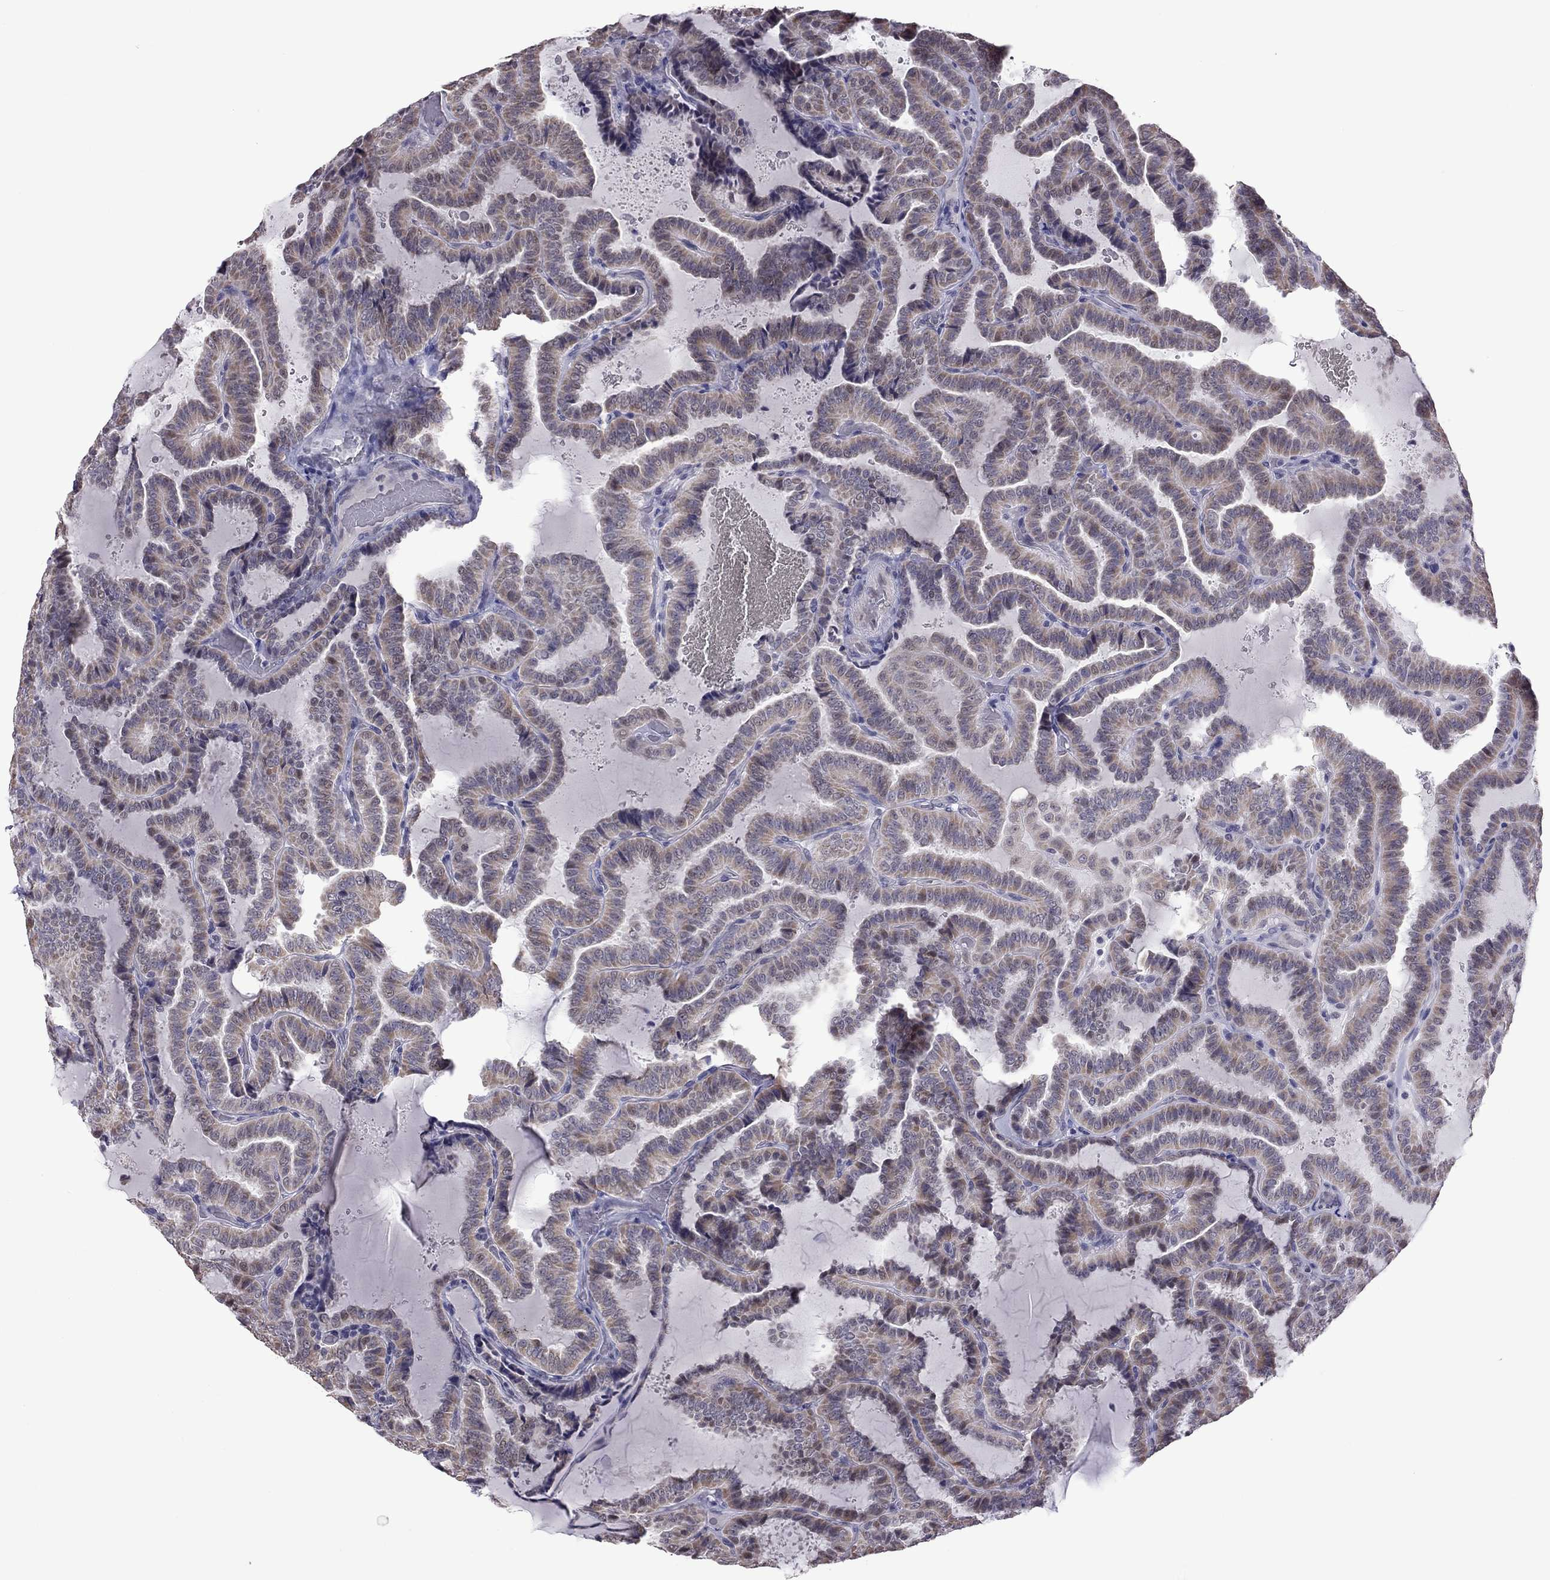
{"staining": {"intensity": "weak", "quantity": ">75%", "location": "cytoplasmic/membranous"}, "tissue": "thyroid cancer", "cell_type": "Tumor cells", "image_type": "cancer", "snomed": [{"axis": "morphology", "description": "Papillary adenocarcinoma, NOS"}, {"axis": "topography", "description": "Thyroid gland"}], "caption": "A high-resolution image shows IHC staining of thyroid cancer, which displays weak cytoplasmic/membranous staining in about >75% of tumor cells. (DAB = brown stain, brightfield microscopy at high magnification).", "gene": "PPP1R3A", "patient": {"sex": "female", "age": 39}}